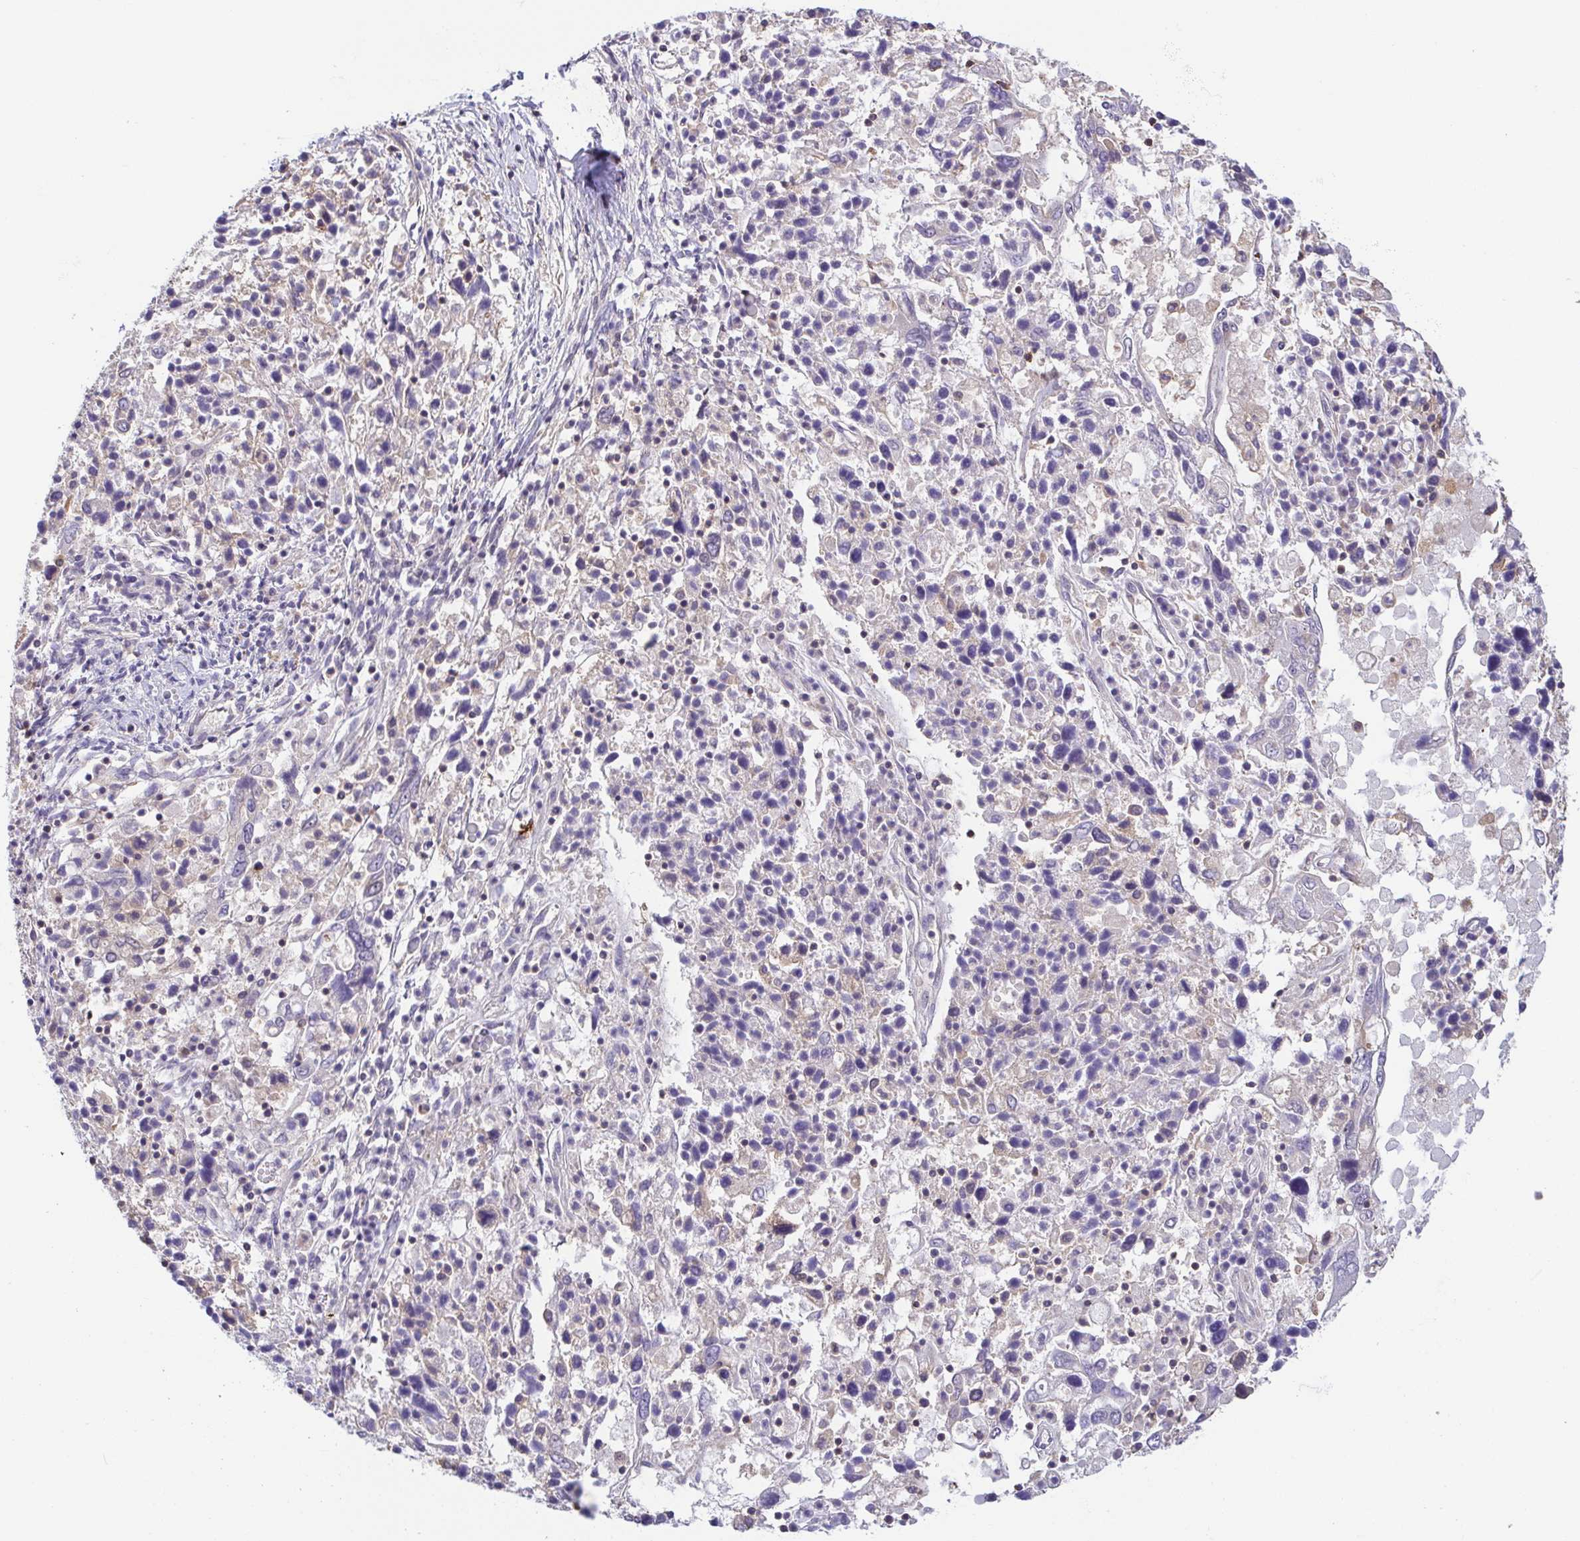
{"staining": {"intensity": "negative", "quantity": "none", "location": "none"}, "tissue": "ovarian cancer", "cell_type": "Tumor cells", "image_type": "cancer", "snomed": [{"axis": "morphology", "description": "Carcinoma, endometroid"}, {"axis": "topography", "description": "Ovary"}], "caption": "Immunohistochemistry image of neoplastic tissue: human endometroid carcinoma (ovarian) stained with DAB exhibits no significant protein staining in tumor cells.", "gene": "PREPL", "patient": {"sex": "female", "age": 62}}